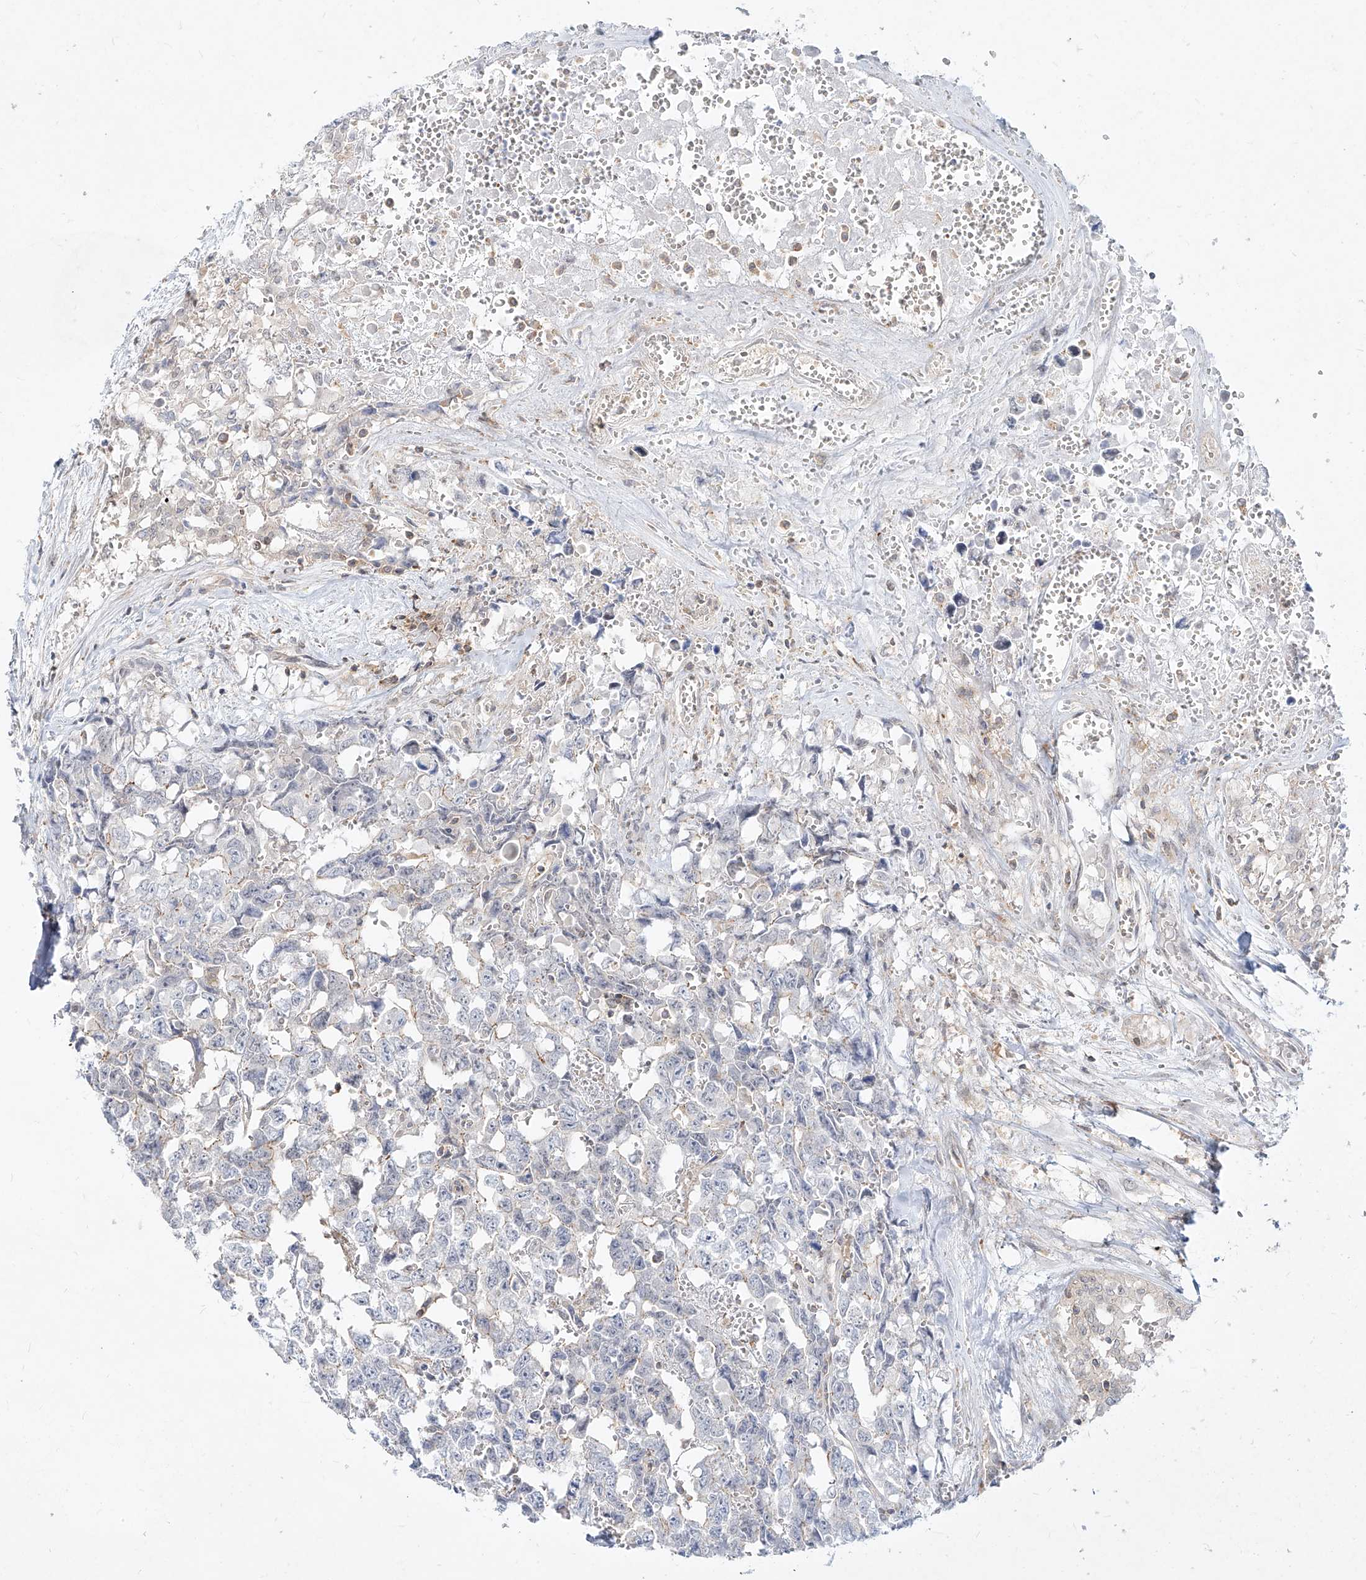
{"staining": {"intensity": "negative", "quantity": "none", "location": "none"}, "tissue": "testis cancer", "cell_type": "Tumor cells", "image_type": "cancer", "snomed": [{"axis": "morphology", "description": "Carcinoma, Embryonal, NOS"}, {"axis": "topography", "description": "Testis"}], "caption": "Immunohistochemistry micrograph of human testis cancer (embryonal carcinoma) stained for a protein (brown), which demonstrates no expression in tumor cells.", "gene": "SLC2A12", "patient": {"sex": "male", "age": 31}}